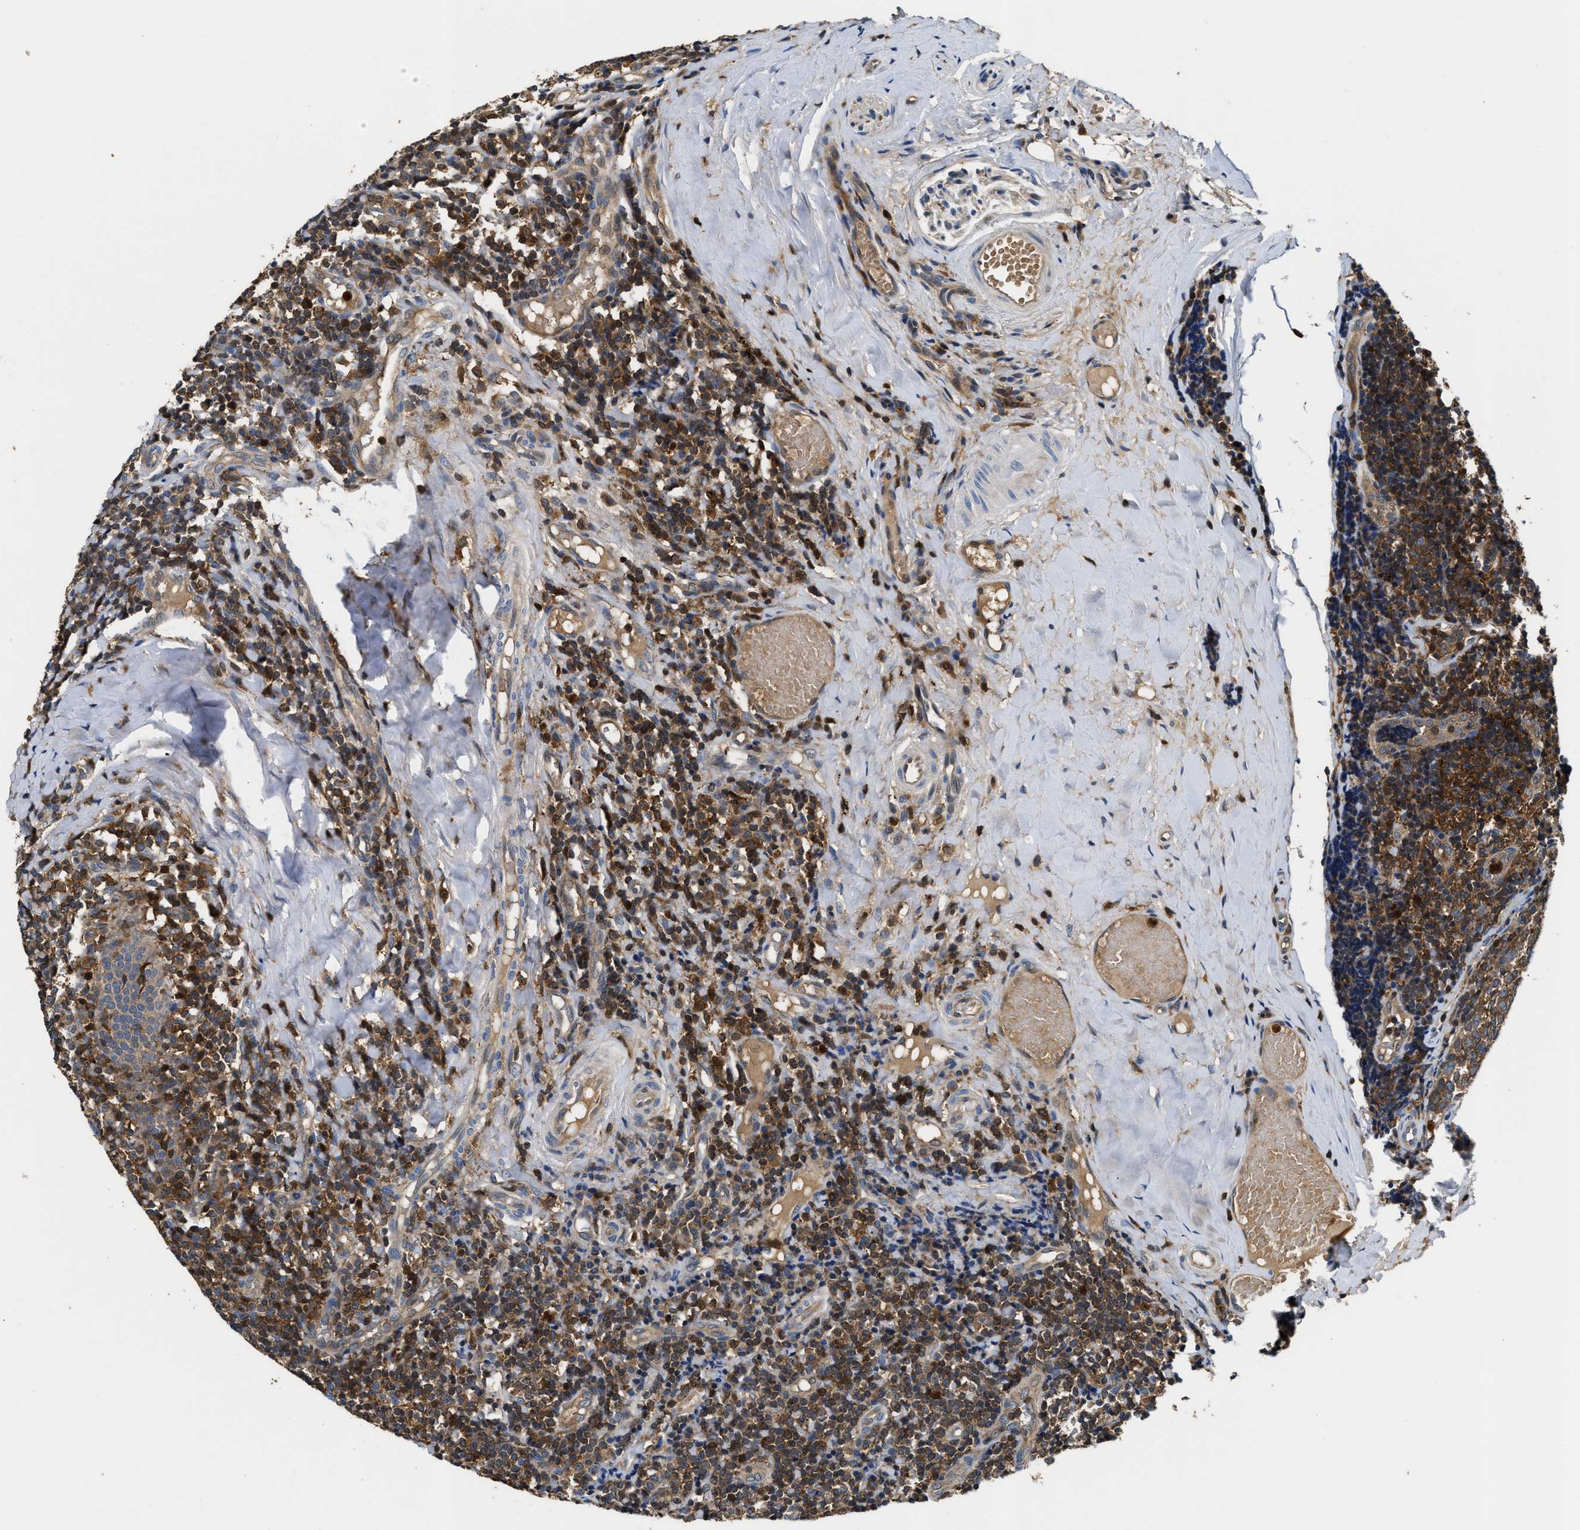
{"staining": {"intensity": "strong", "quantity": ">75%", "location": "cytoplasmic/membranous"}, "tissue": "tonsil", "cell_type": "Germinal center cells", "image_type": "normal", "snomed": [{"axis": "morphology", "description": "Normal tissue, NOS"}, {"axis": "topography", "description": "Tonsil"}], "caption": "IHC micrograph of normal tonsil stained for a protein (brown), which exhibits high levels of strong cytoplasmic/membranous staining in approximately >75% of germinal center cells.", "gene": "OSTF1", "patient": {"sex": "female", "age": 19}}